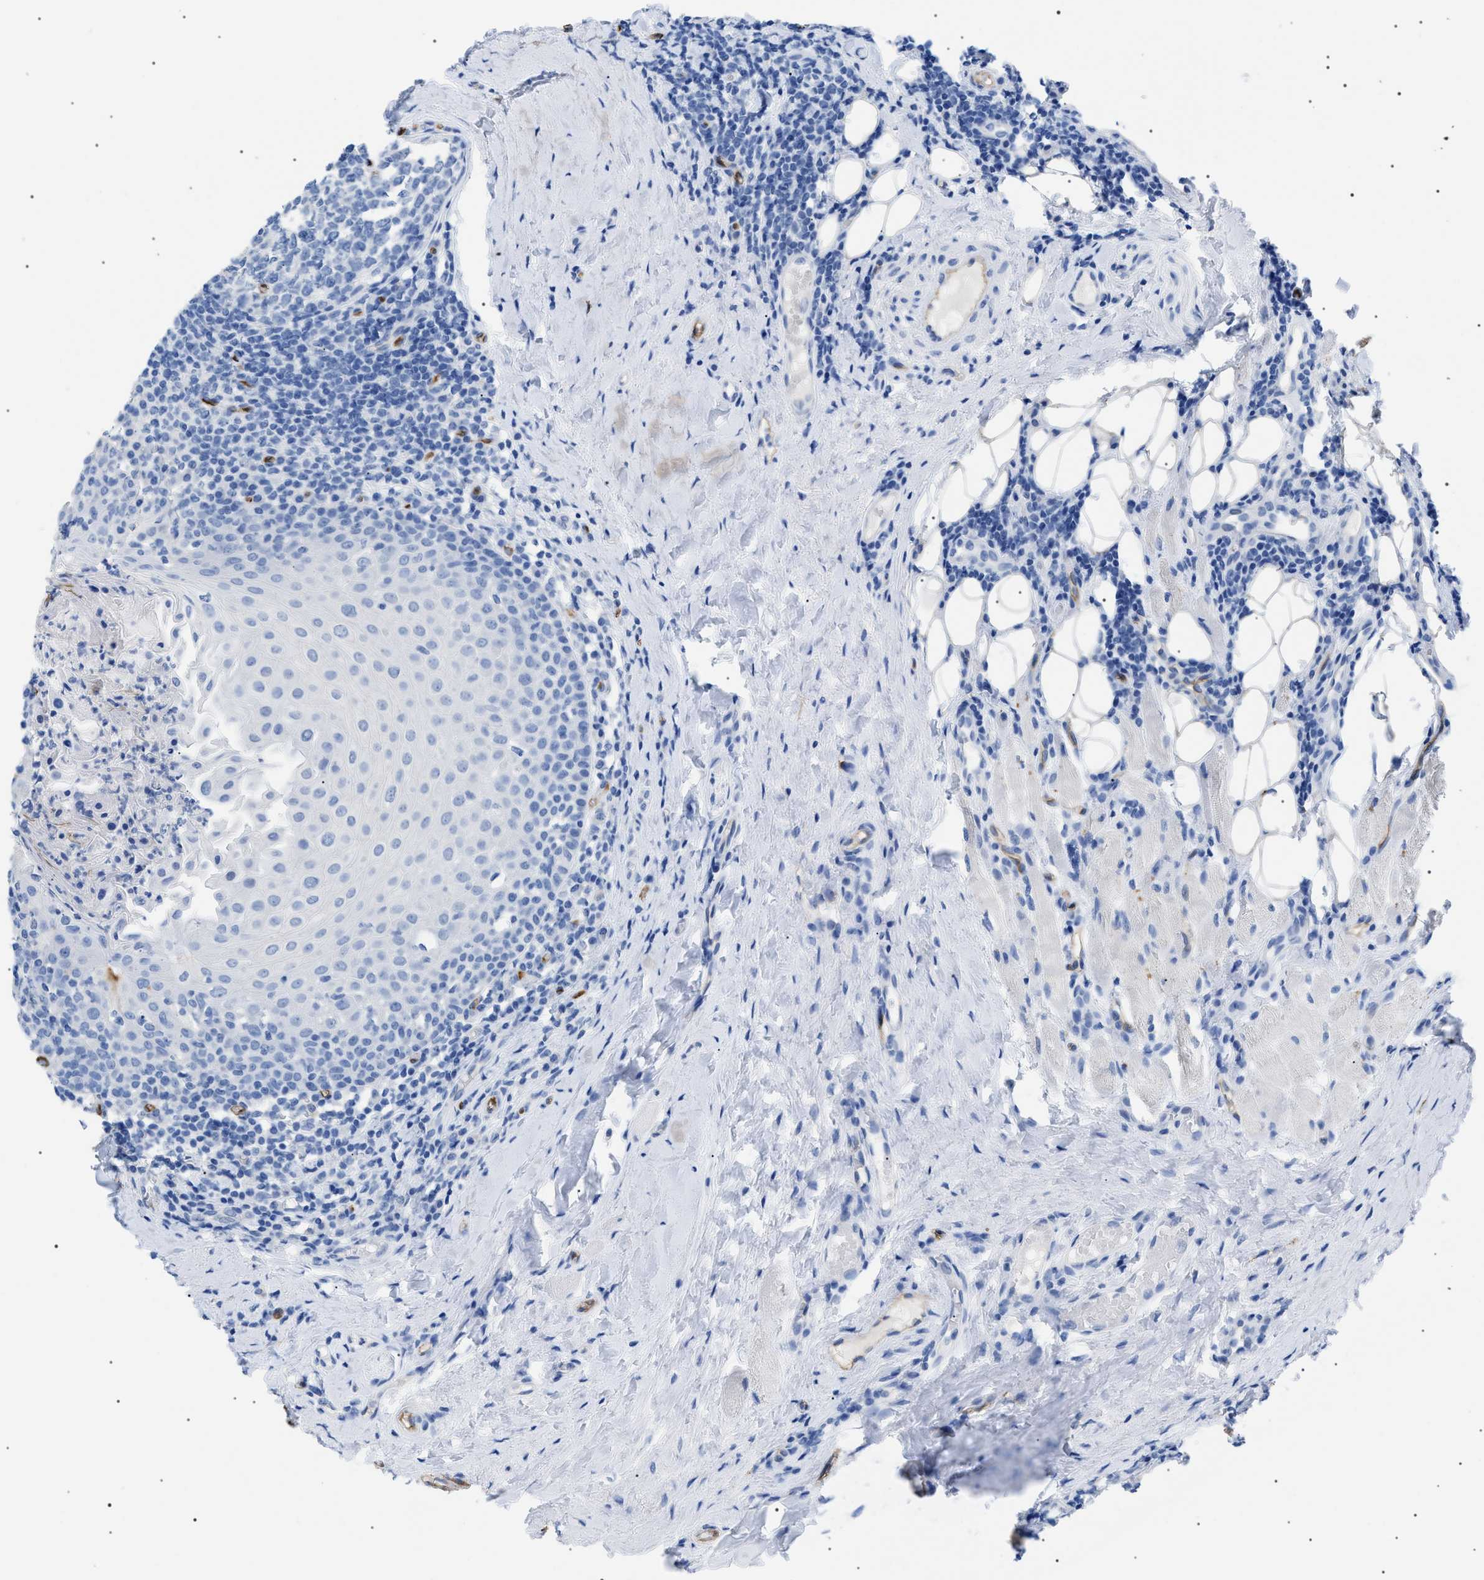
{"staining": {"intensity": "negative", "quantity": "none", "location": "none"}, "tissue": "tonsil", "cell_type": "Germinal center cells", "image_type": "normal", "snomed": [{"axis": "morphology", "description": "Normal tissue, NOS"}, {"axis": "topography", "description": "Tonsil"}], "caption": "Immunohistochemical staining of unremarkable tonsil reveals no significant staining in germinal center cells.", "gene": "PODXL", "patient": {"sex": "female", "age": 19}}